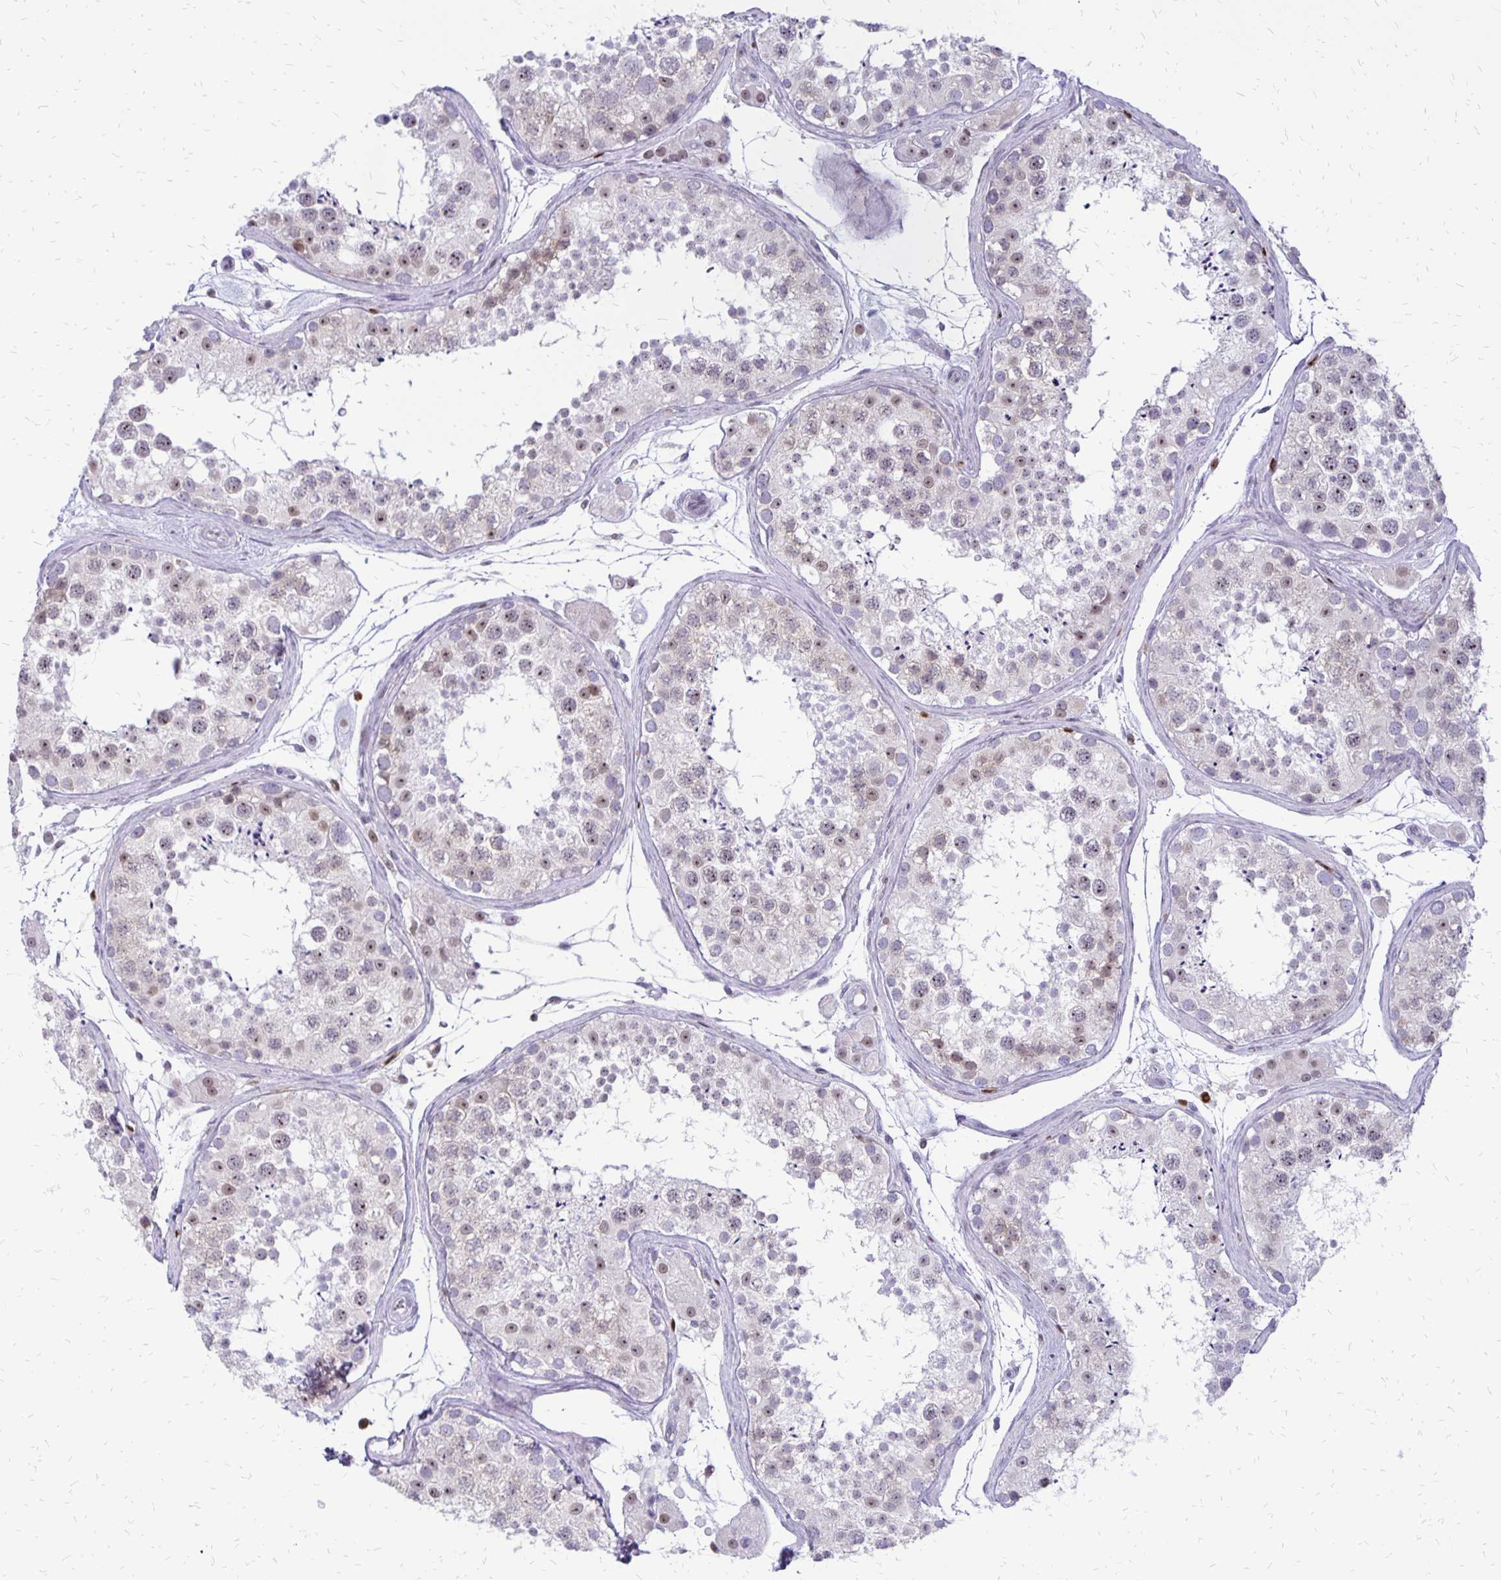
{"staining": {"intensity": "weak", "quantity": "<25%", "location": "nuclear"}, "tissue": "testis", "cell_type": "Cells in seminiferous ducts", "image_type": "normal", "snomed": [{"axis": "morphology", "description": "Normal tissue, NOS"}, {"axis": "topography", "description": "Testis"}], "caption": "Immunohistochemistry (IHC) histopathology image of benign human testis stained for a protein (brown), which reveals no positivity in cells in seminiferous ducts. (Stains: DAB (3,3'-diaminobenzidine) IHC with hematoxylin counter stain, Microscopy: brightfield microscopy at high magnification).", "gene": "DCK", "patient": {"sex": "male", "age": 41}}